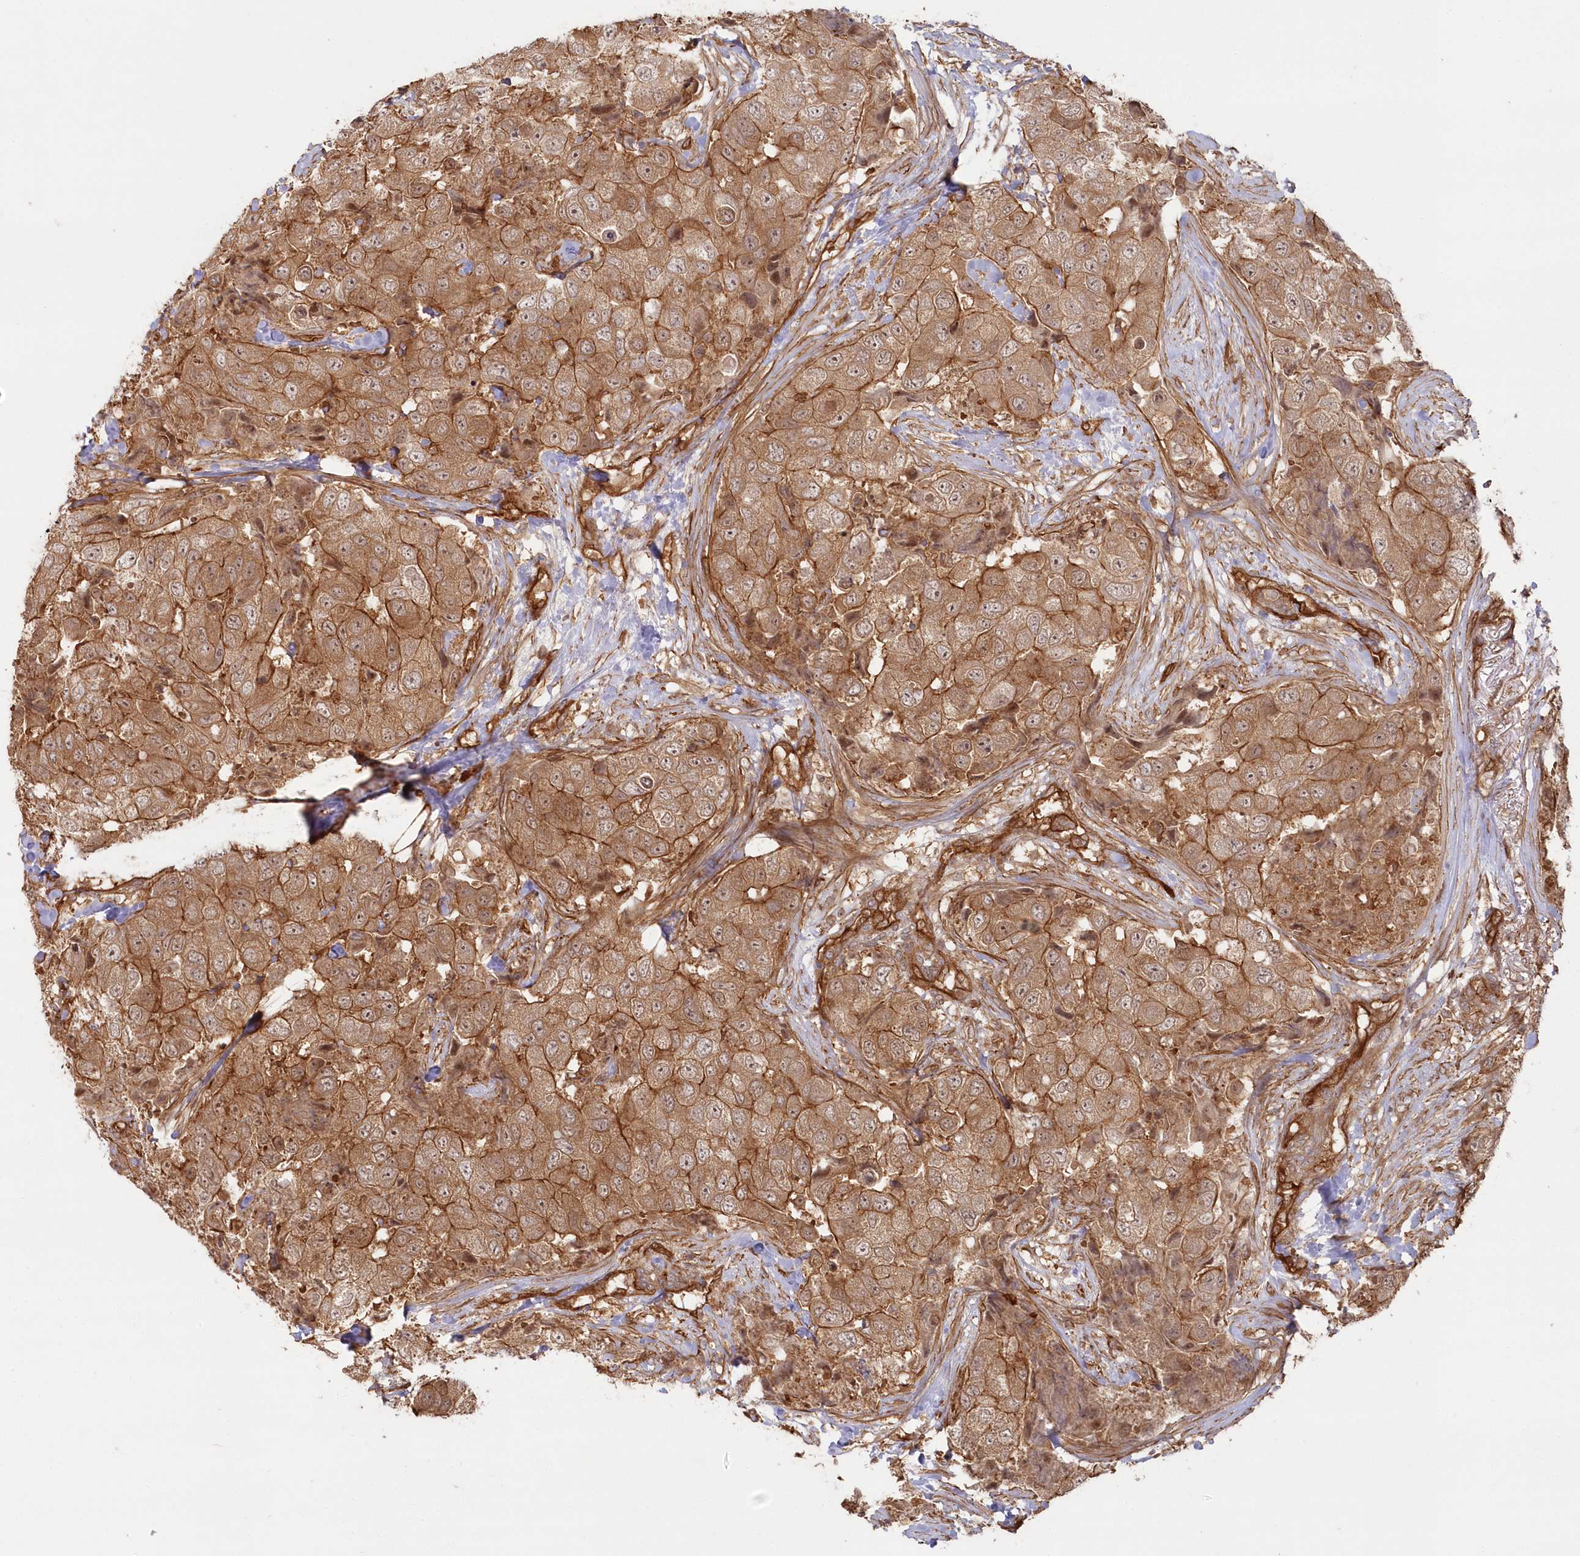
{"staining": {"intensity": "moderate", "quantity": ">75%", "location": "cytoplasmic/membranous,nuclear"}, "tissue": "breast cancer", "cell_type": "Tumor cells", "image_type": "cancer", "snomed": [{"axis": "morphology", "description": "Duct carcinoma"}, {"axis": "topography", "description": "Breast"}], "caption": "This photomicrograph displays immunohistochemistry staining of breast cancer (invasive ductal carcinoma), with medium moderate cytoplasmic/membranous and nuclear positivity in approximately >75% of tumor cells.", "gene": "RGCC", "patient": {"sex": "female", "age": 62}}